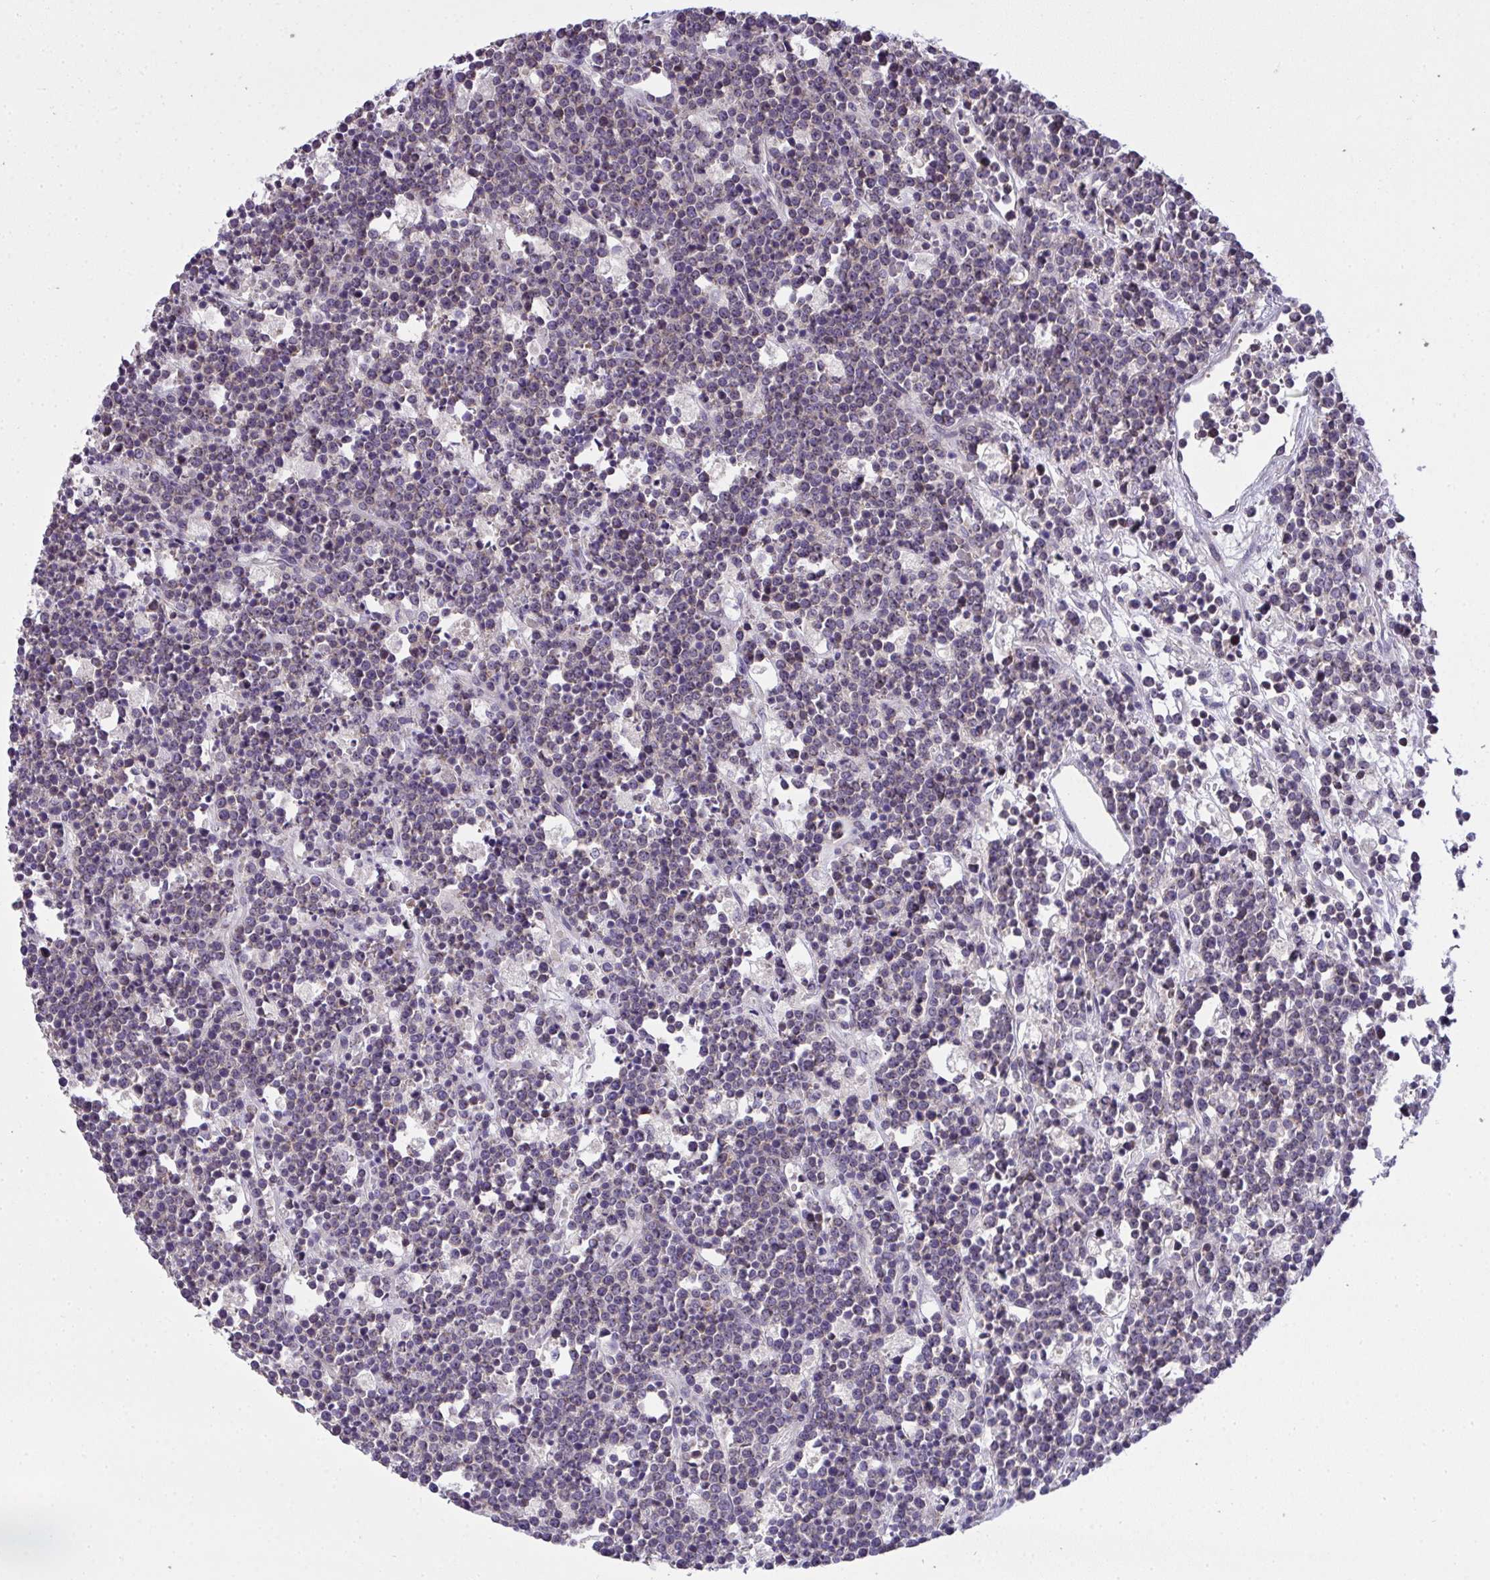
{"staining": {"intensity": "negative", "quantity": "none", "location": "none"}, "tissue": "lymphoma", "cell_type": "Tumor cells", "image_type": "cancer", "snomed": [{"axis": "morphology", "description": "Malignant lymphoma, non-Hodgkin's type, High grade"}, {"axis": "topography", "description": "Ovary"}], "caption": "The micrograph displays no staining of tumor cells in malignant lymphoma, non-Hodgkin's type (high-grade). (DAB immunohistochemistry (IHC) visualized using brightfield microscopy, high magnification).", "gene": "NT5C1A", "patient": {"sex": "female", "age": 56}}